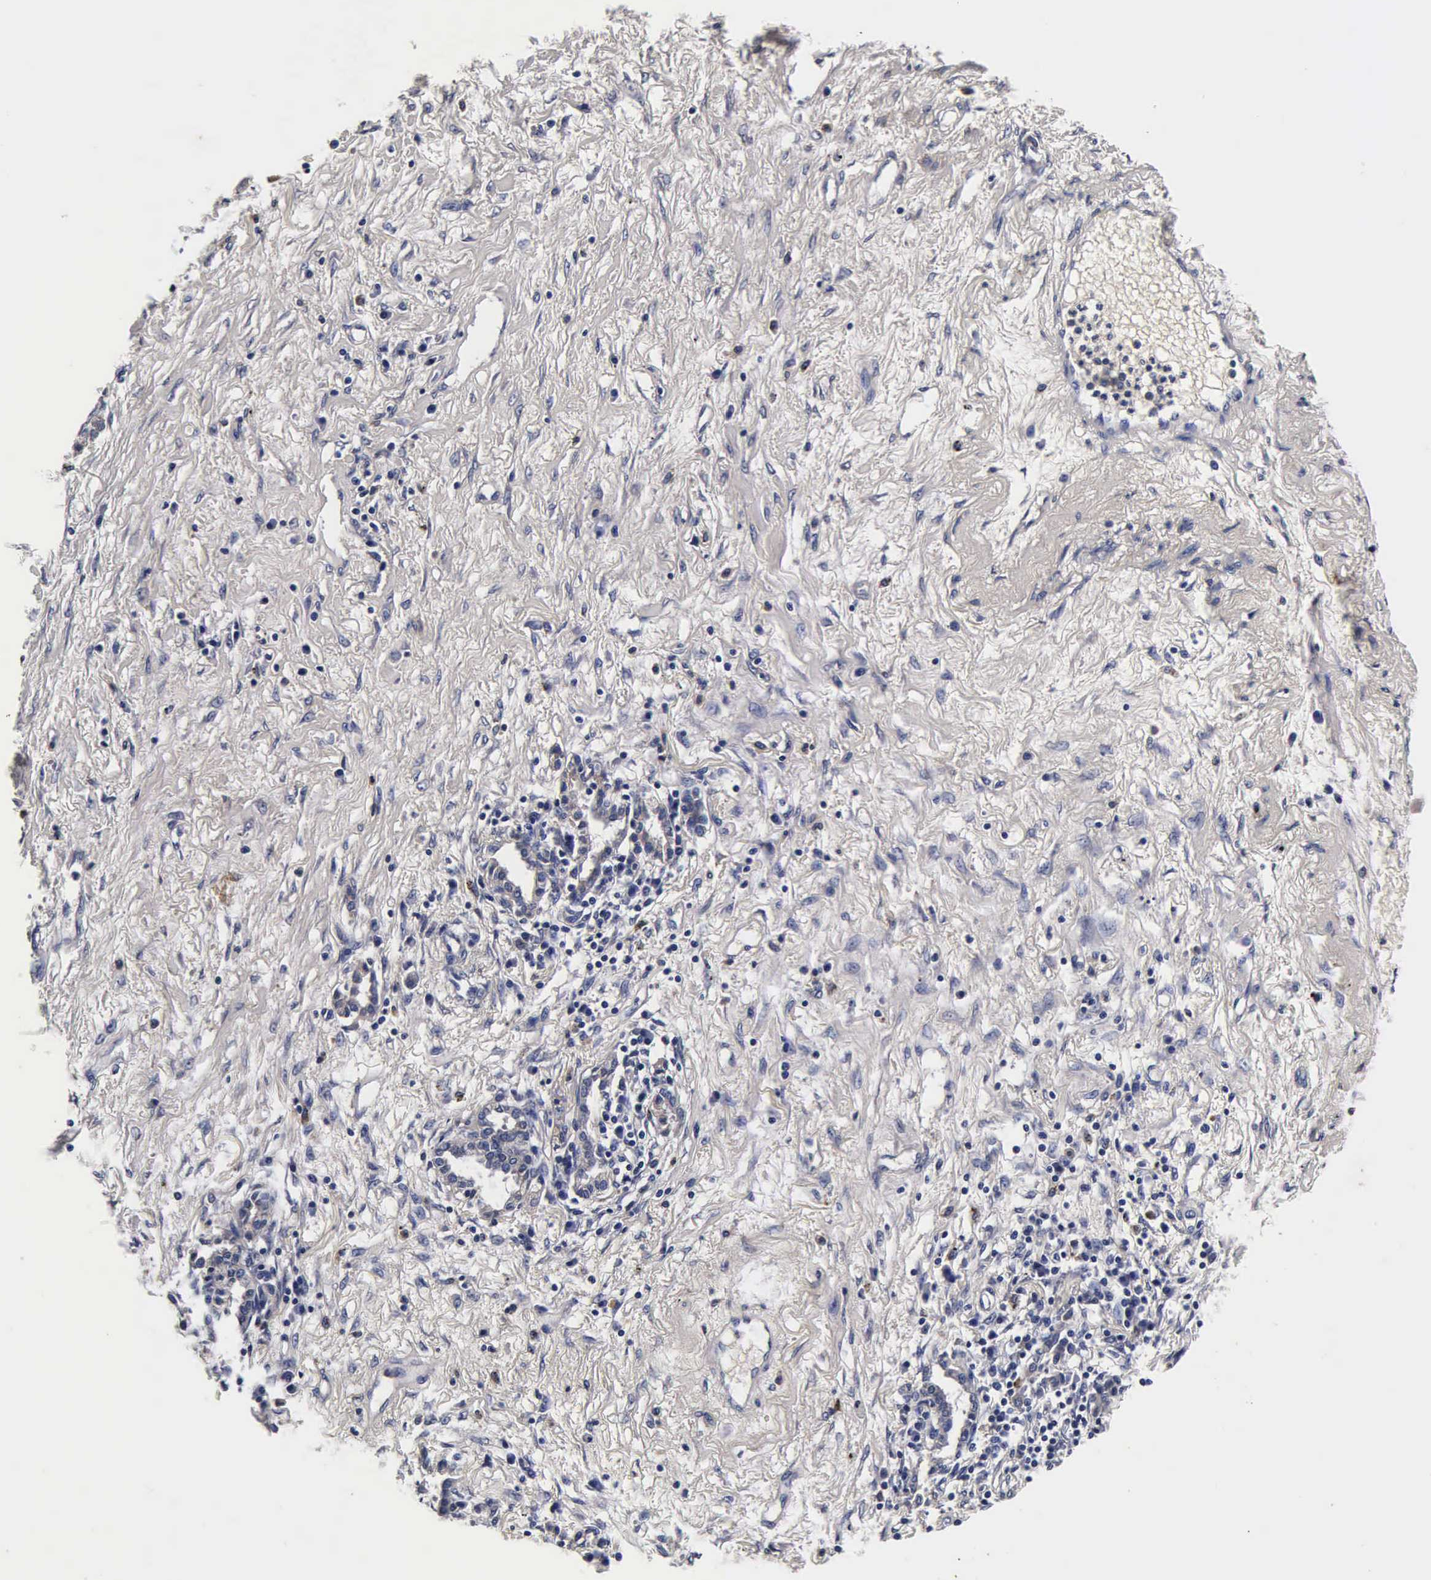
{"staining": {"intensity": "moderate", "quantity": "<25%", "location": "cytoplasmic/membranous"}, "tissue": "lung cancer", "cell_type": "Tumor cells", "image_type": "cancer", "snomed": [{"axis": "morphology", "description": "Adenocarcinoma, NOS"}, {"axis": "topography", "description": "Lung"}], "caption": "Lung cancer stained for a protein (brown) shows moderate cytoplasmic/membranous positive positivity in approximately <25% of tumor cells.", "gene": "CST3", "patient": {"sex": "male", "age": 60}}